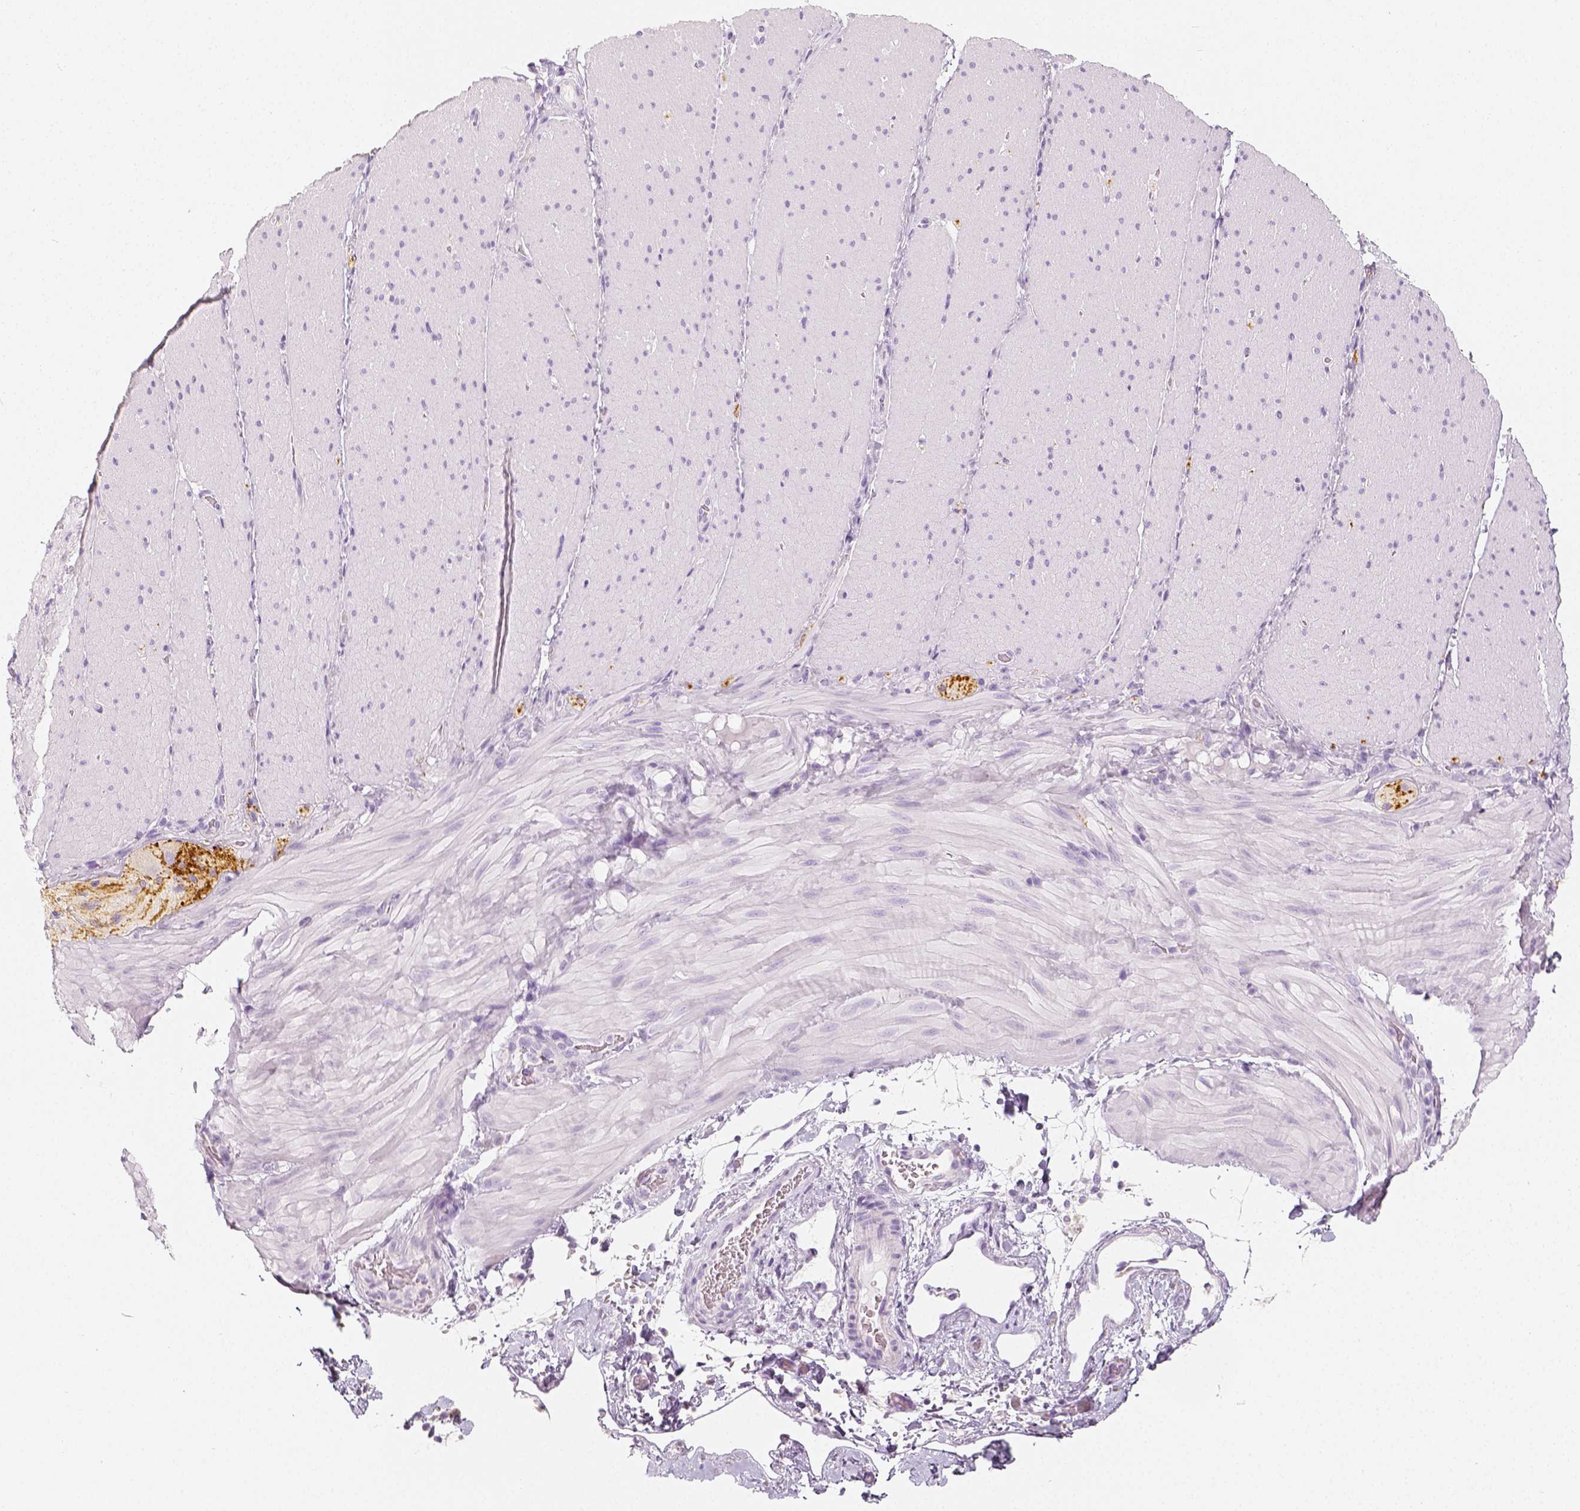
{"staining": {"intensity": "negative", "quantity": "none", "location": "none"}, "tissue": "smooth muscle", "cell_type": "Smooth muscle cells", "image_type": "normal", "snomed": [{"axis": "morphology", "description": "Normal tissue, NOS"}, {"axis": "topography", "description": "Smooth muscle"}, {"axis": "topography", "description": "Colon"}], "caption": "This is an IHC histopathology image of normal smooth muscle. There is no expression in smooth muscle cells.", "gene": "NECAB2", "patient": {"sex": "male", "age": 73}}